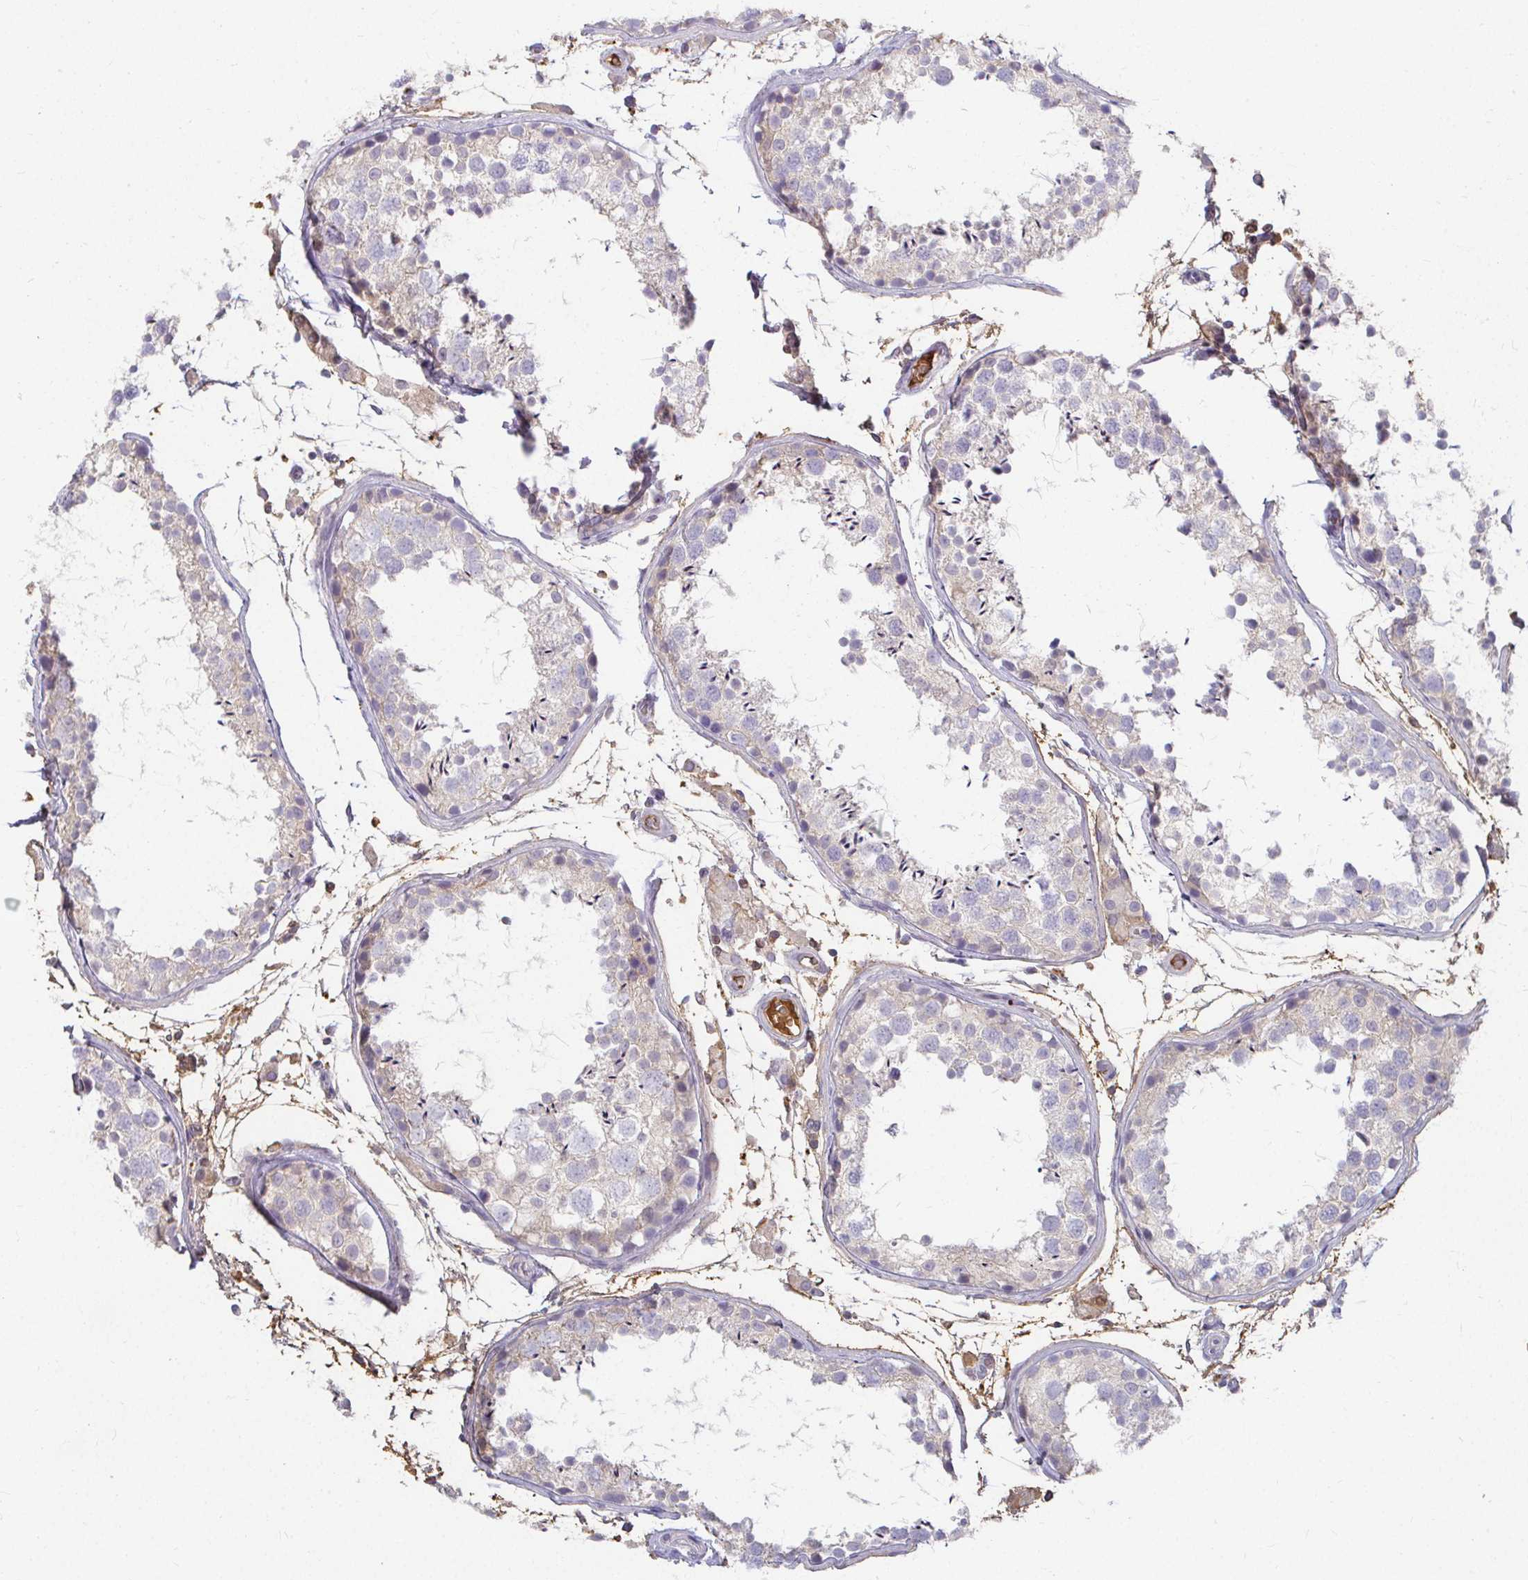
{"staining": {"intensity": "negative", "quantity": "none", "location": "none"}, "tissue": "testis", "cell_type": "Cells in seminiferous ducts", "image_type": "normal", "snomed": [{"axis": "morphology", "description": "Normal tissue, NOS"}, {"axis": "topography", "description": "Testis"}], "caption": "This is an immunohistochemistry photomicrograph of benign human testis. There is no staining in cells in seminiferous ducts.", "gene": "LOXL4", "patient": {"sex": "male", "age": 29}}